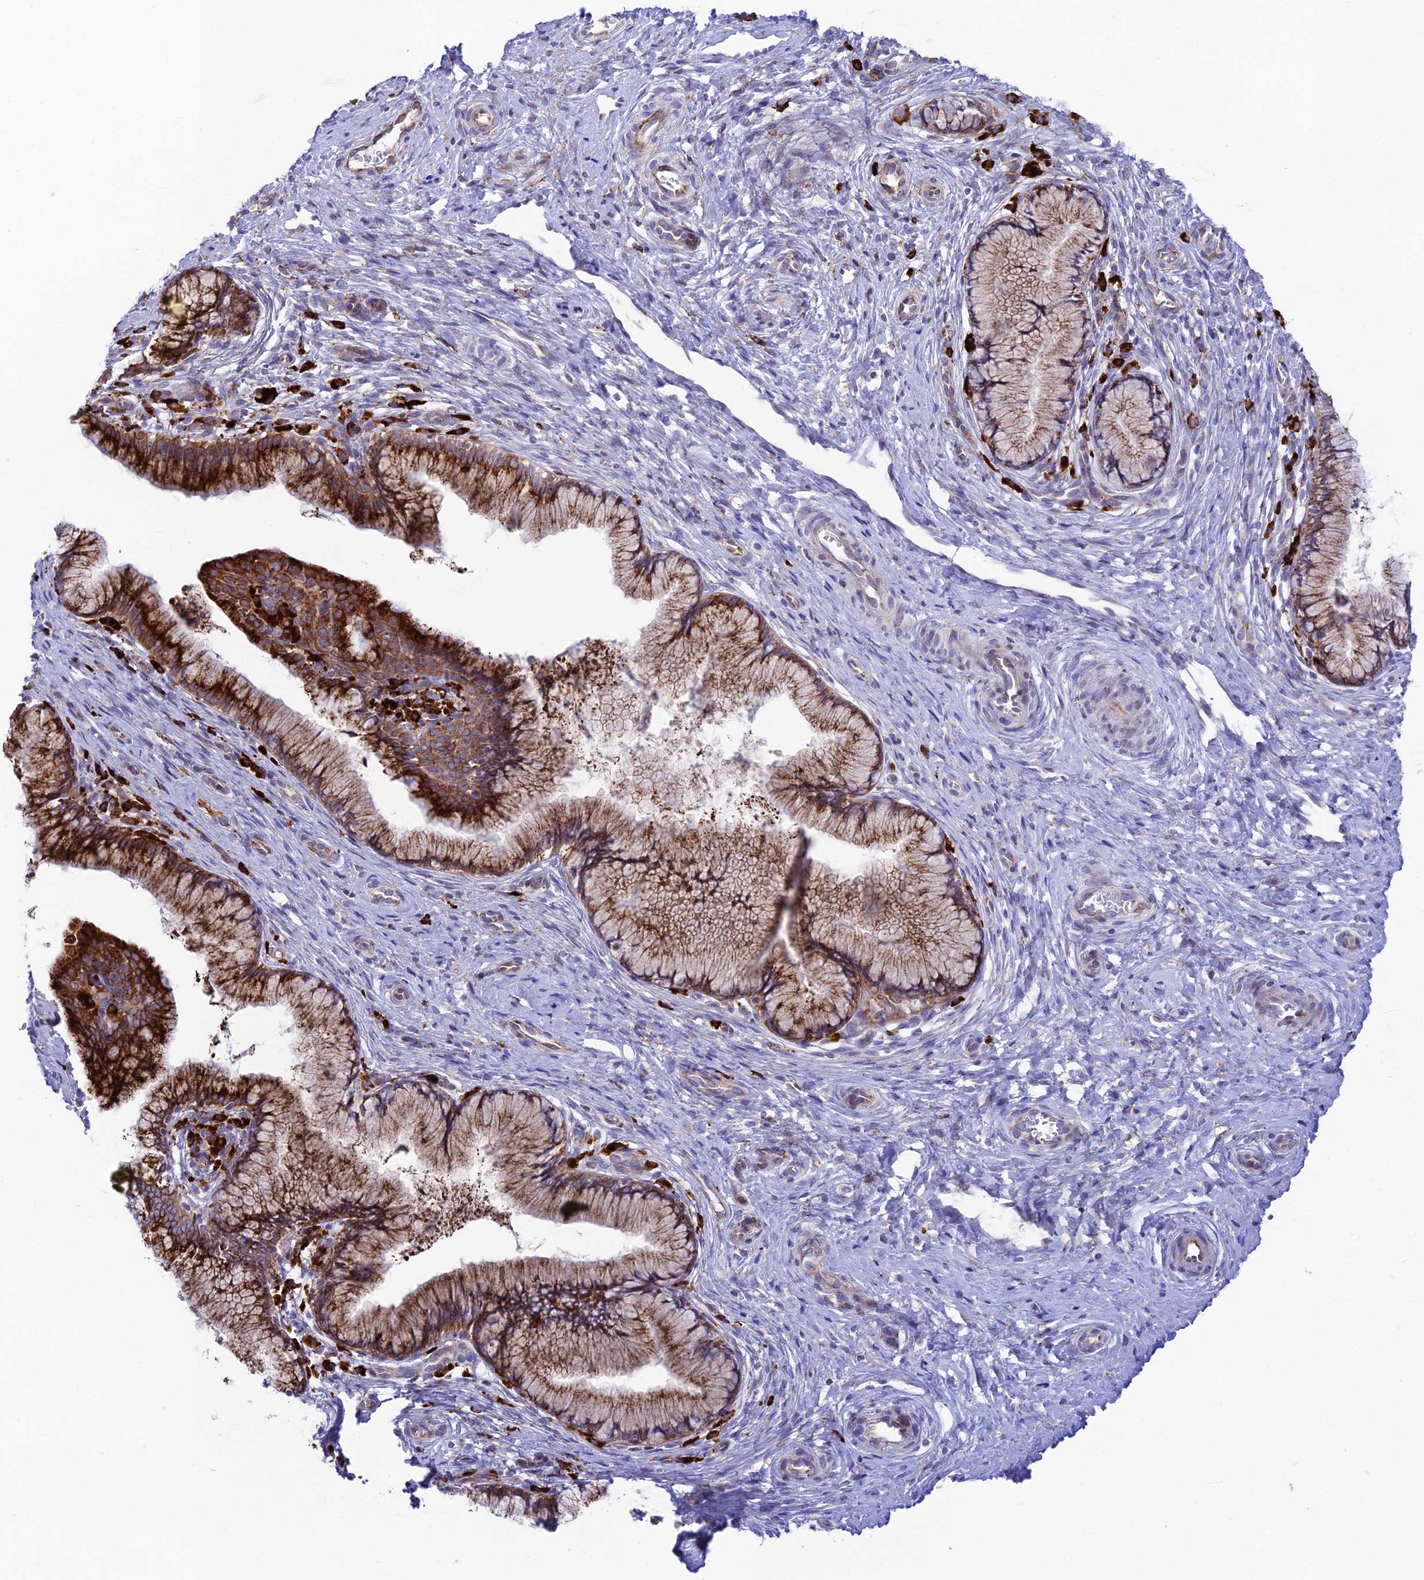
{"staining": {"intensity": "strong", "quantity": ">75%", "location": "cytoplasmic/membranous"}, "tissue": "cervix", "cell_type": "Glandular cells", "image_type": "normal", "snomed": [{"axis": "morphology", "description": "Normal tissue, NOS"}, {"axis": "topography", "description": "Cervix"}], "caption": "DAB (3,3'-diaminobenzidine) immunohistochemical staining of unremarkable cervix reveals strong cytoplasmic/membranous protein positivity in approximately >75% of glandular cells.", "gene": "TUBGCP6", "patient": {"sex": "female", "age": 36}}